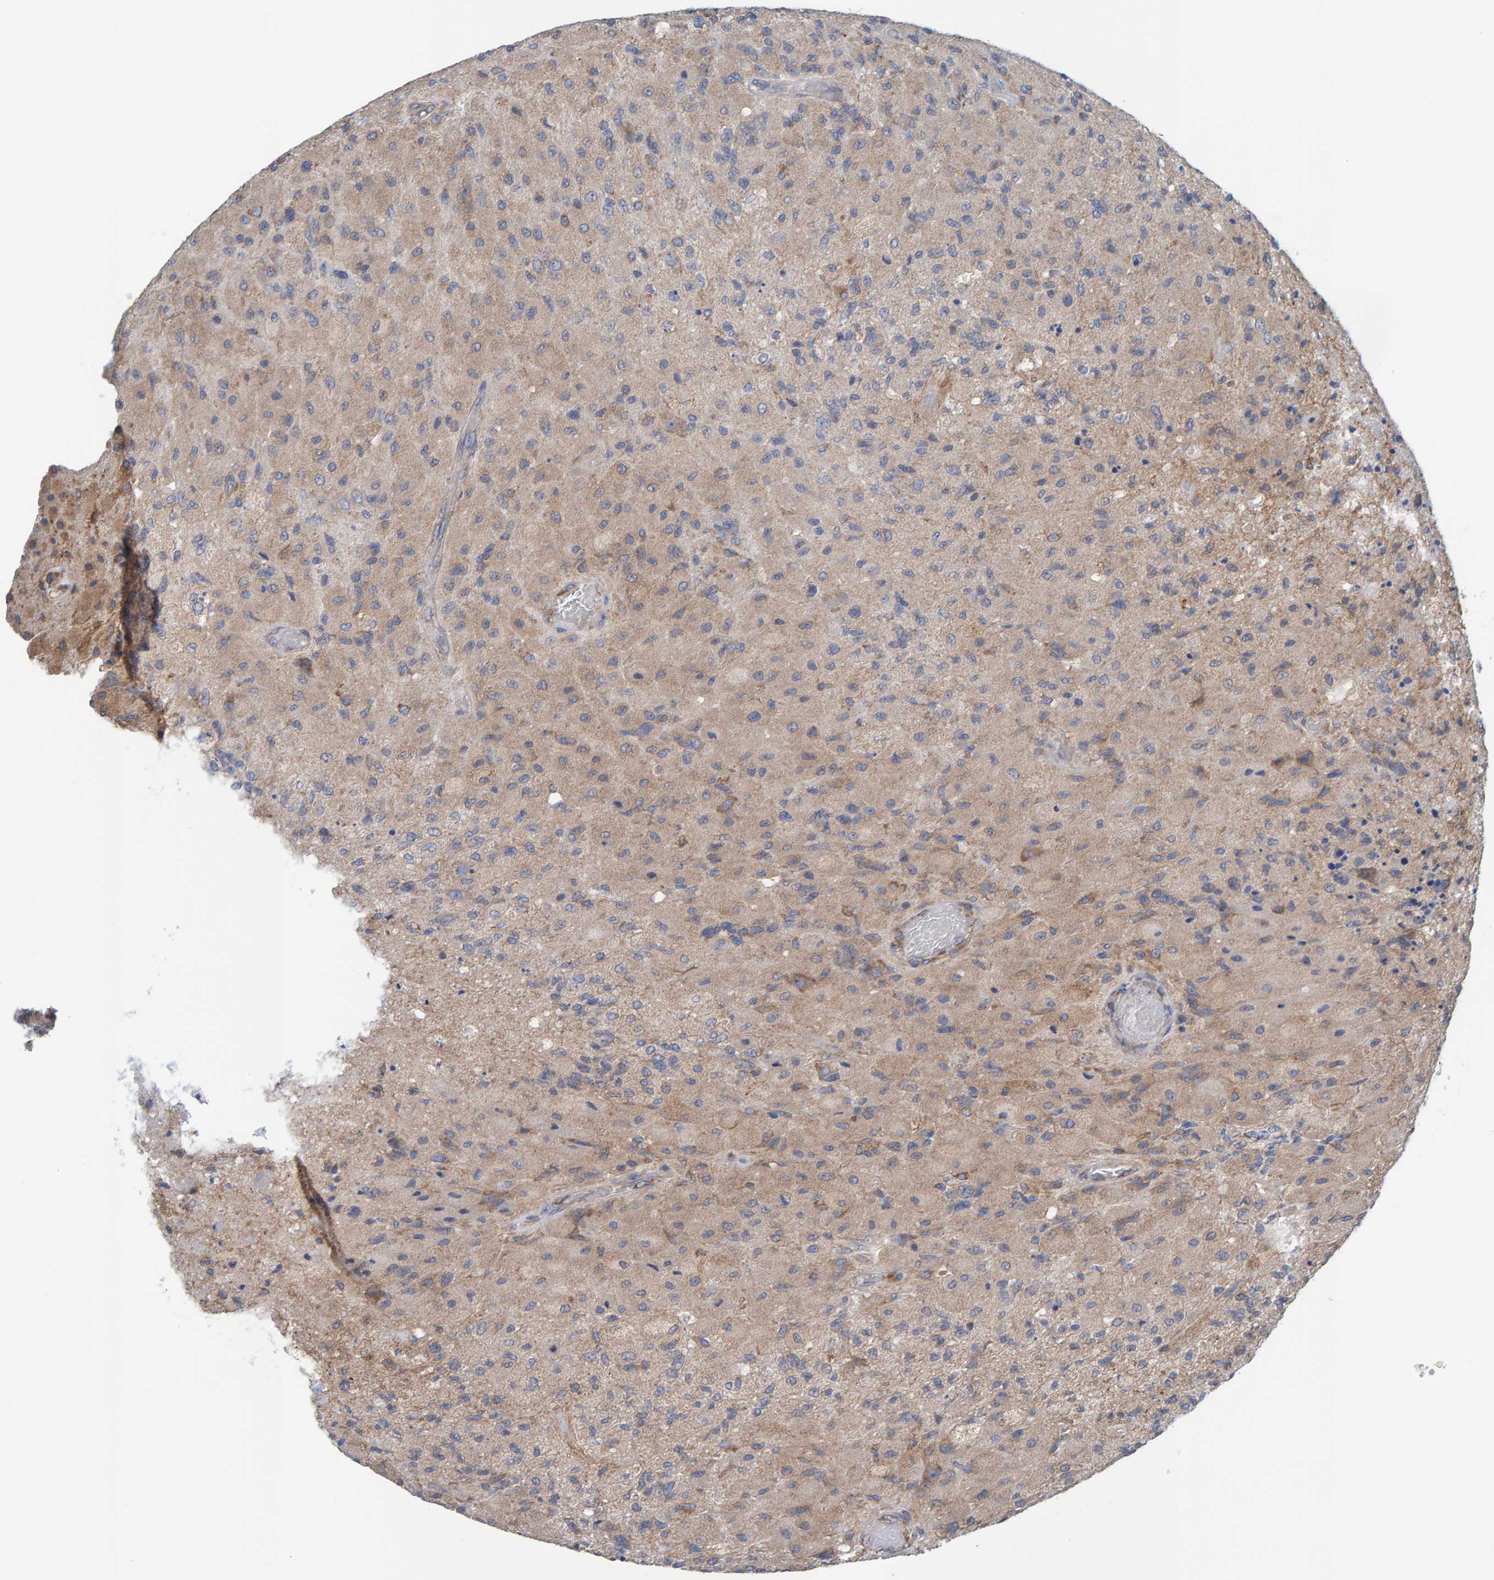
{"staining": {"intensity": "weak", "quantity": ">75%", "location": "cytoplasmic/membranous"}, "tissue": "glioma", "cell_type": "Tumor cells", "image_type": "cancer", "snomed": [{"axis": "morphology", "description": "Normal tissue, NOS"}, {"axis": "morphology", "description": "Glioma, malignant, High grade"}, {"axis": "topography", "description": "Cerebral cortex"}], "caption": "High-power microscopy captured an immunohistochemistry histopathology image of glioma, revealing weak cytoplasmic/membranous staining in about >75% of tumor cells.", "gene": "CDK5RAP3", "patient": {"sex": "male", "age": 77}}